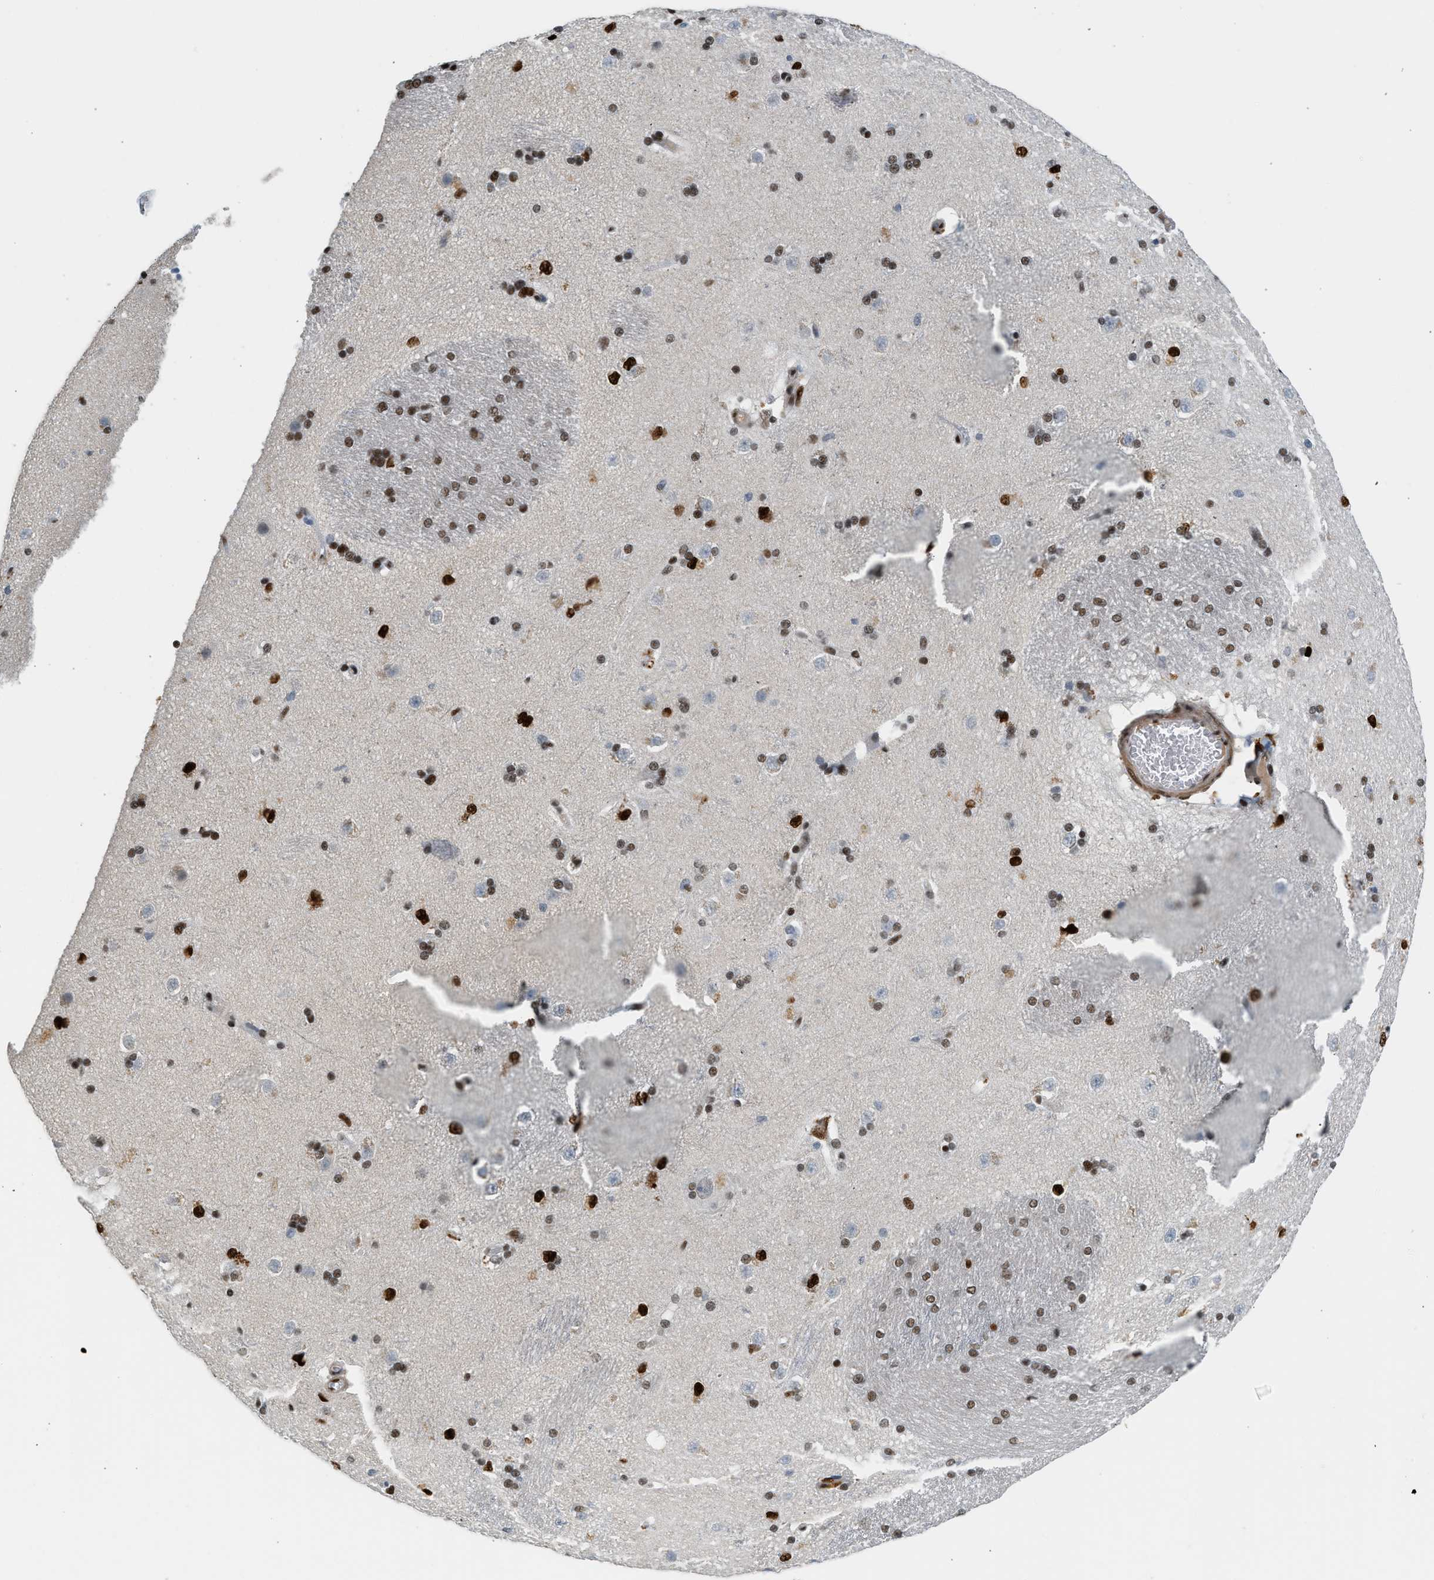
{"staining": {"intensity": "strong", "quantity": "25%-75%", "location": "nuclear"}, "tissue": "caudate", "cell_type": "Glial cells", "image_type": "normal", "snomed": [{"axis": "morphology", "description": "Normal tissue, NOS"}, {"axis": "topography", "description": "Lateral ventricle wall"}], "caption": "Immunohistochemistry photomicrograph of normal human caudate stained for a protein (brown), which demonstrates high levels of strong nuclear staining in about 25%-75% of glial cells.", "gene": "ZBTB20", "patient": {"sex": "female", "age": 19}}